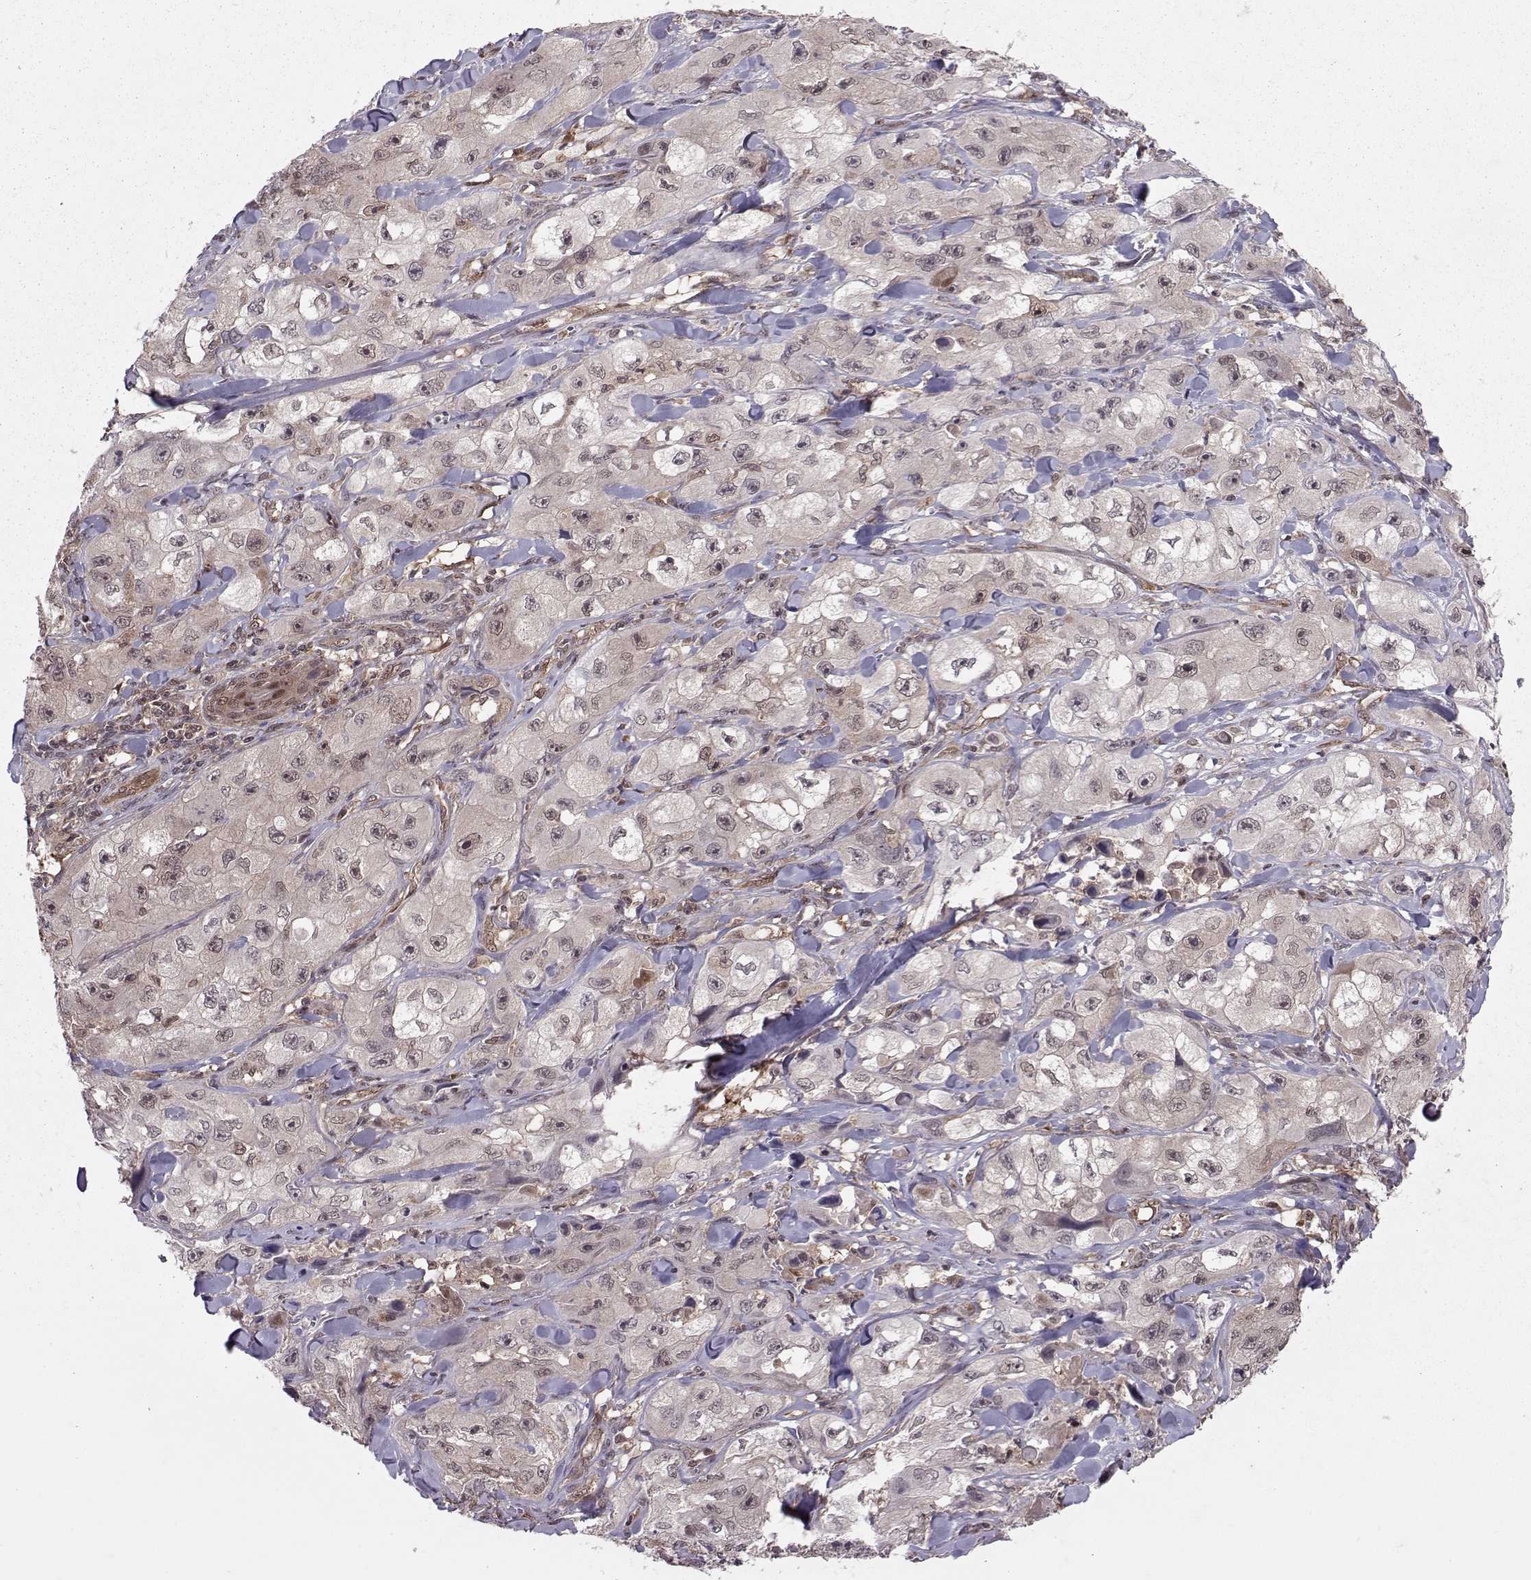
{"staining": {"intensity": "negative", "quantity": "none", "location": "none"}, "tissue": "skin cancer", "cell_type": "Tumor cells", "image_type": "cancer", "snomed": [{"axis": "morphology", "description": "Squamous cell carcinoma, NOS"}, {"axis": "topography", "description": "Skin"}, {"axis": "topography", "description": "Subcutis"}], "caption": "Skin squamous cell carcinoma was stained to show a protein in brown. There is no significant positivity in tumor cells.", "gene": "PPP2R2A", "patient": {"sex": "male", "age": 73}}